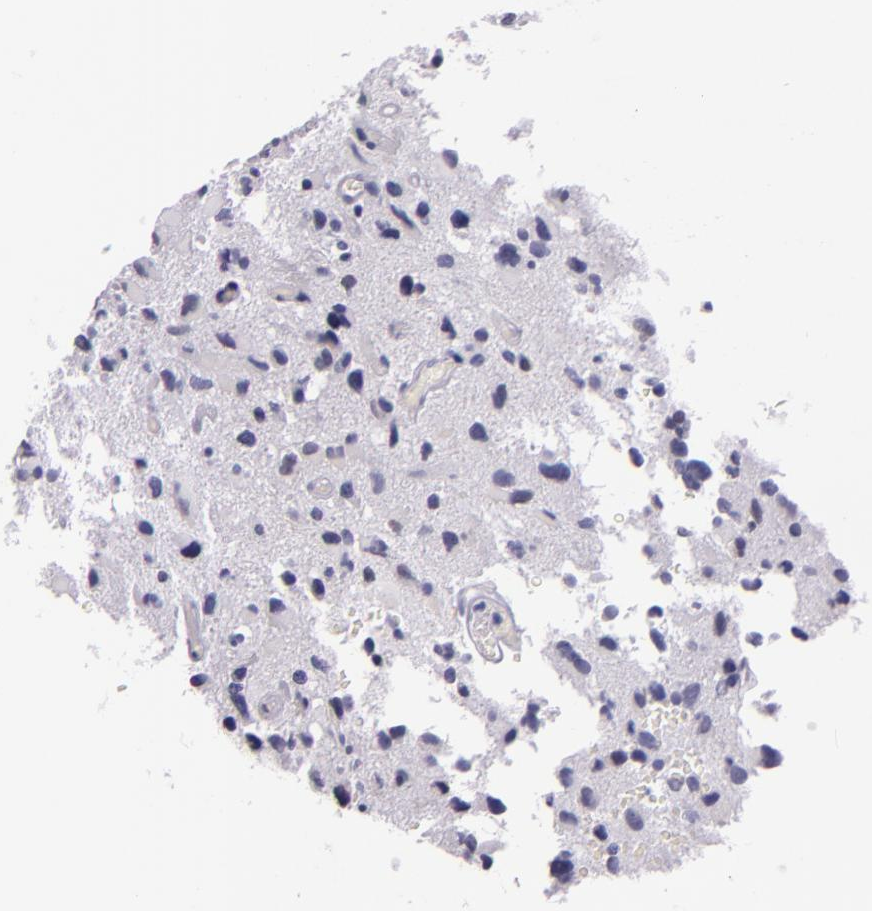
{"staining": {"intensity": "negative", "quantity": "none", "location": "none"}, "tissue": "glioma", "cell_type": "Tumor cells", "image_type": "cancer", "snomed": [{"axis": "morphology", "description": "Glioma, malignant, High grade"}, {"axis": "topography", "description": "Brain"}], "caption": "High magnification brightfield microscopy of malignant glioma (high-grade) stained with DAB (brown) and counterstained with hematoxylin (blue): tumor cells show no significant positivity. Brightfield microscopy of IHC stained with DAB (3,3'-diaminobenzidine) (brown) and hematoxylin (blue), captured at high magnification.", "gene": "HSP90AA1", "patient": {"sex": "male", "age": 69}}